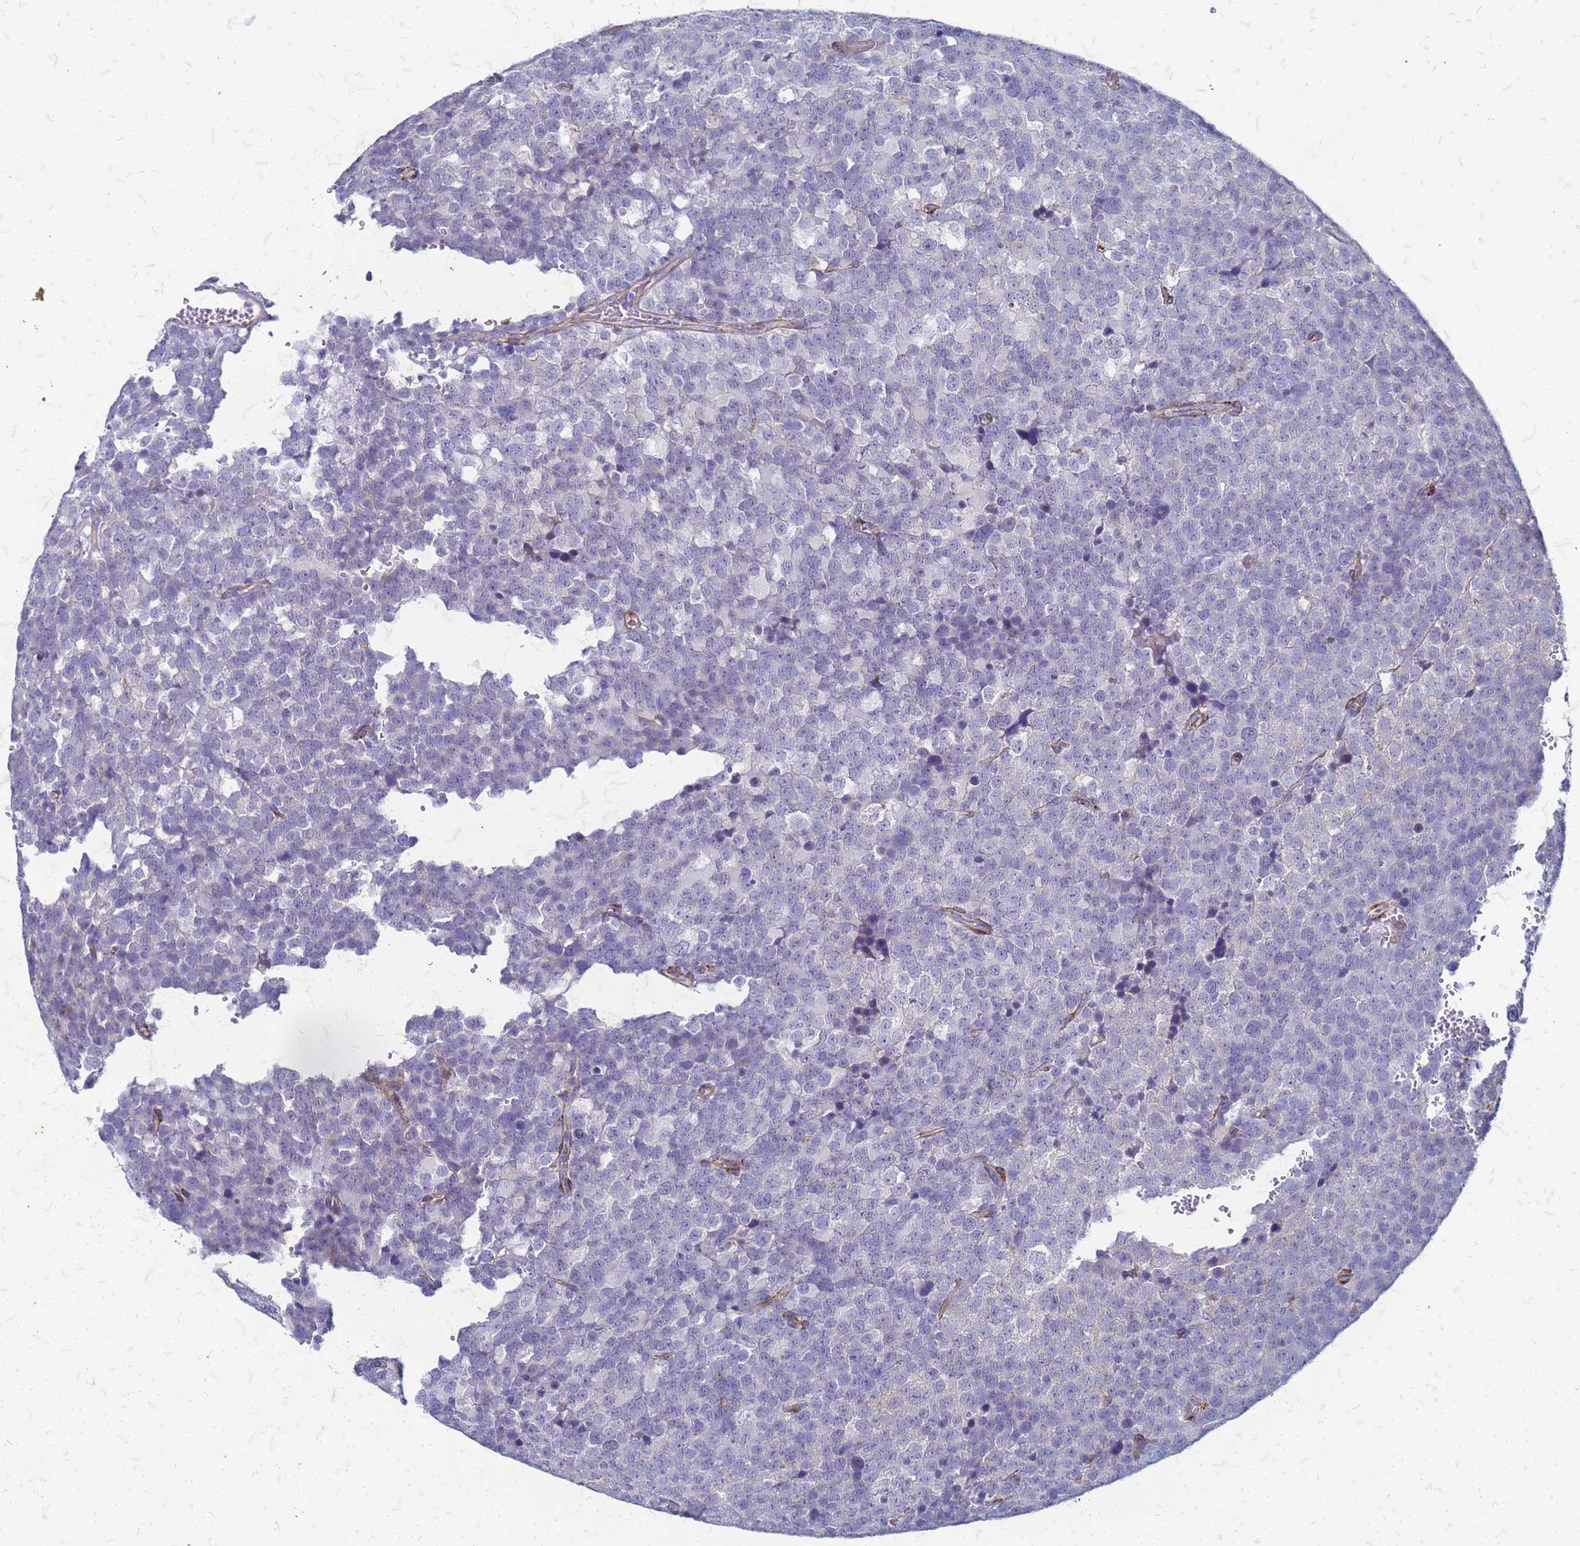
{"staining": {"intensity": "negative", "quantity": "none", "location": "none"}, "tissue": "testis cancer", "cell_type": "Tumor cells", "image_type": "cancer", "snomed": [{"axis": "morphology", "description": "Seminoma, NOS"}, {"axis": "topography", "description": "Testis"}], "caption": "DAB immunohistochemical staining of testis cancer displays no significant expression in tumor cells.", "gene": "TRIM64B", "patient": {"sex": "male", "age": 71}}